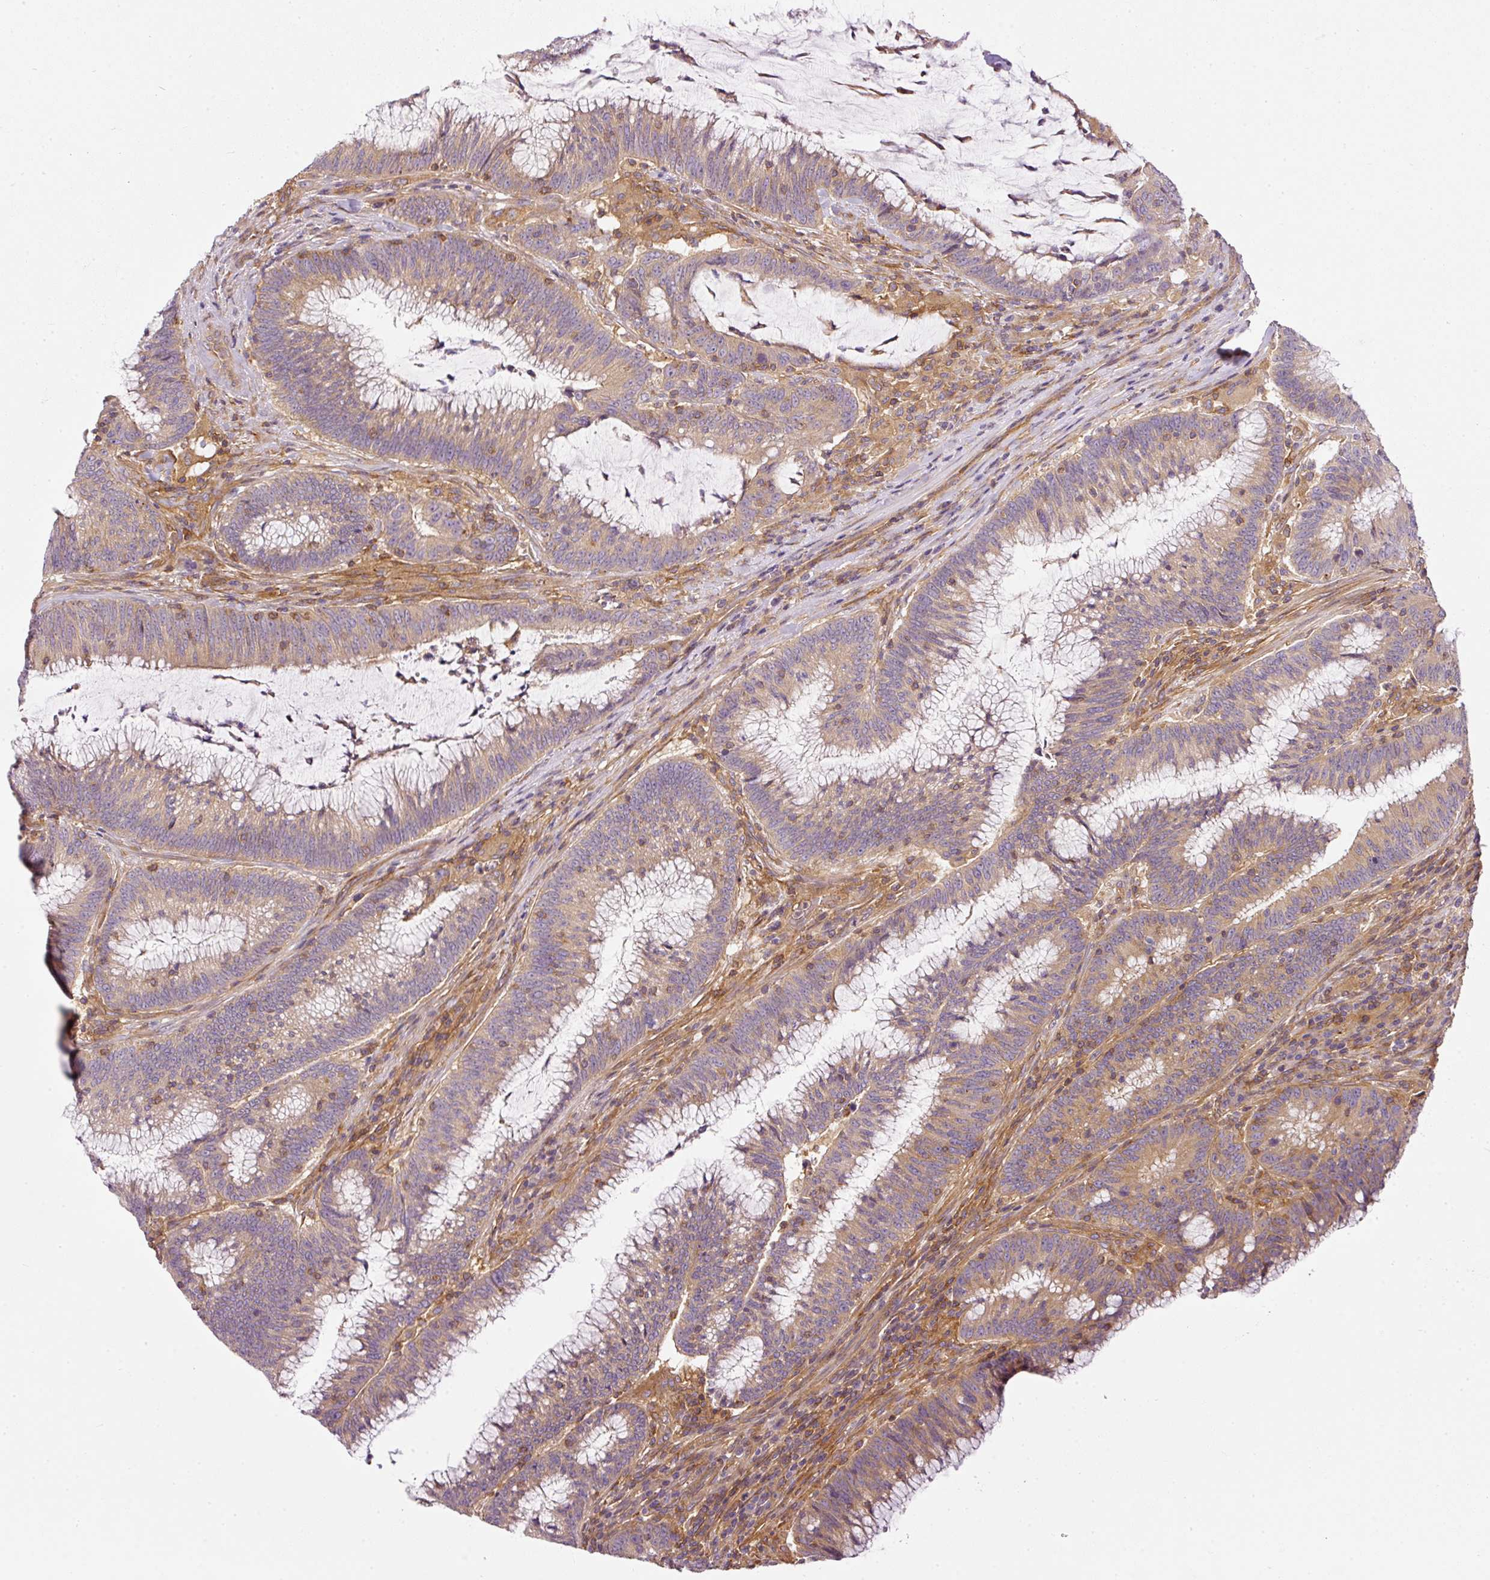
{"staining": {"intensity": "weak", "quantity": "25%-75%", "location": "cytoplasmic/membranous"}, "tissue": "colorectal cancer", "cell_type": "Tumor cells", "image_type": "cancer", "snomed": [{"axis": "morphology", "description": "Adenocarcinoma, NOS"}, {"axis": "topography", "description": "Rectum"}], "caption": "This image shows immunohistochemistry staining of human adenocarcinoma (colorectal), with low weak cytoplasmic/membranous positivity in about 25%-75% of tumor cells.", "gene": "TBC1D2B", "patient": {"sex": "female", "age": 77}}